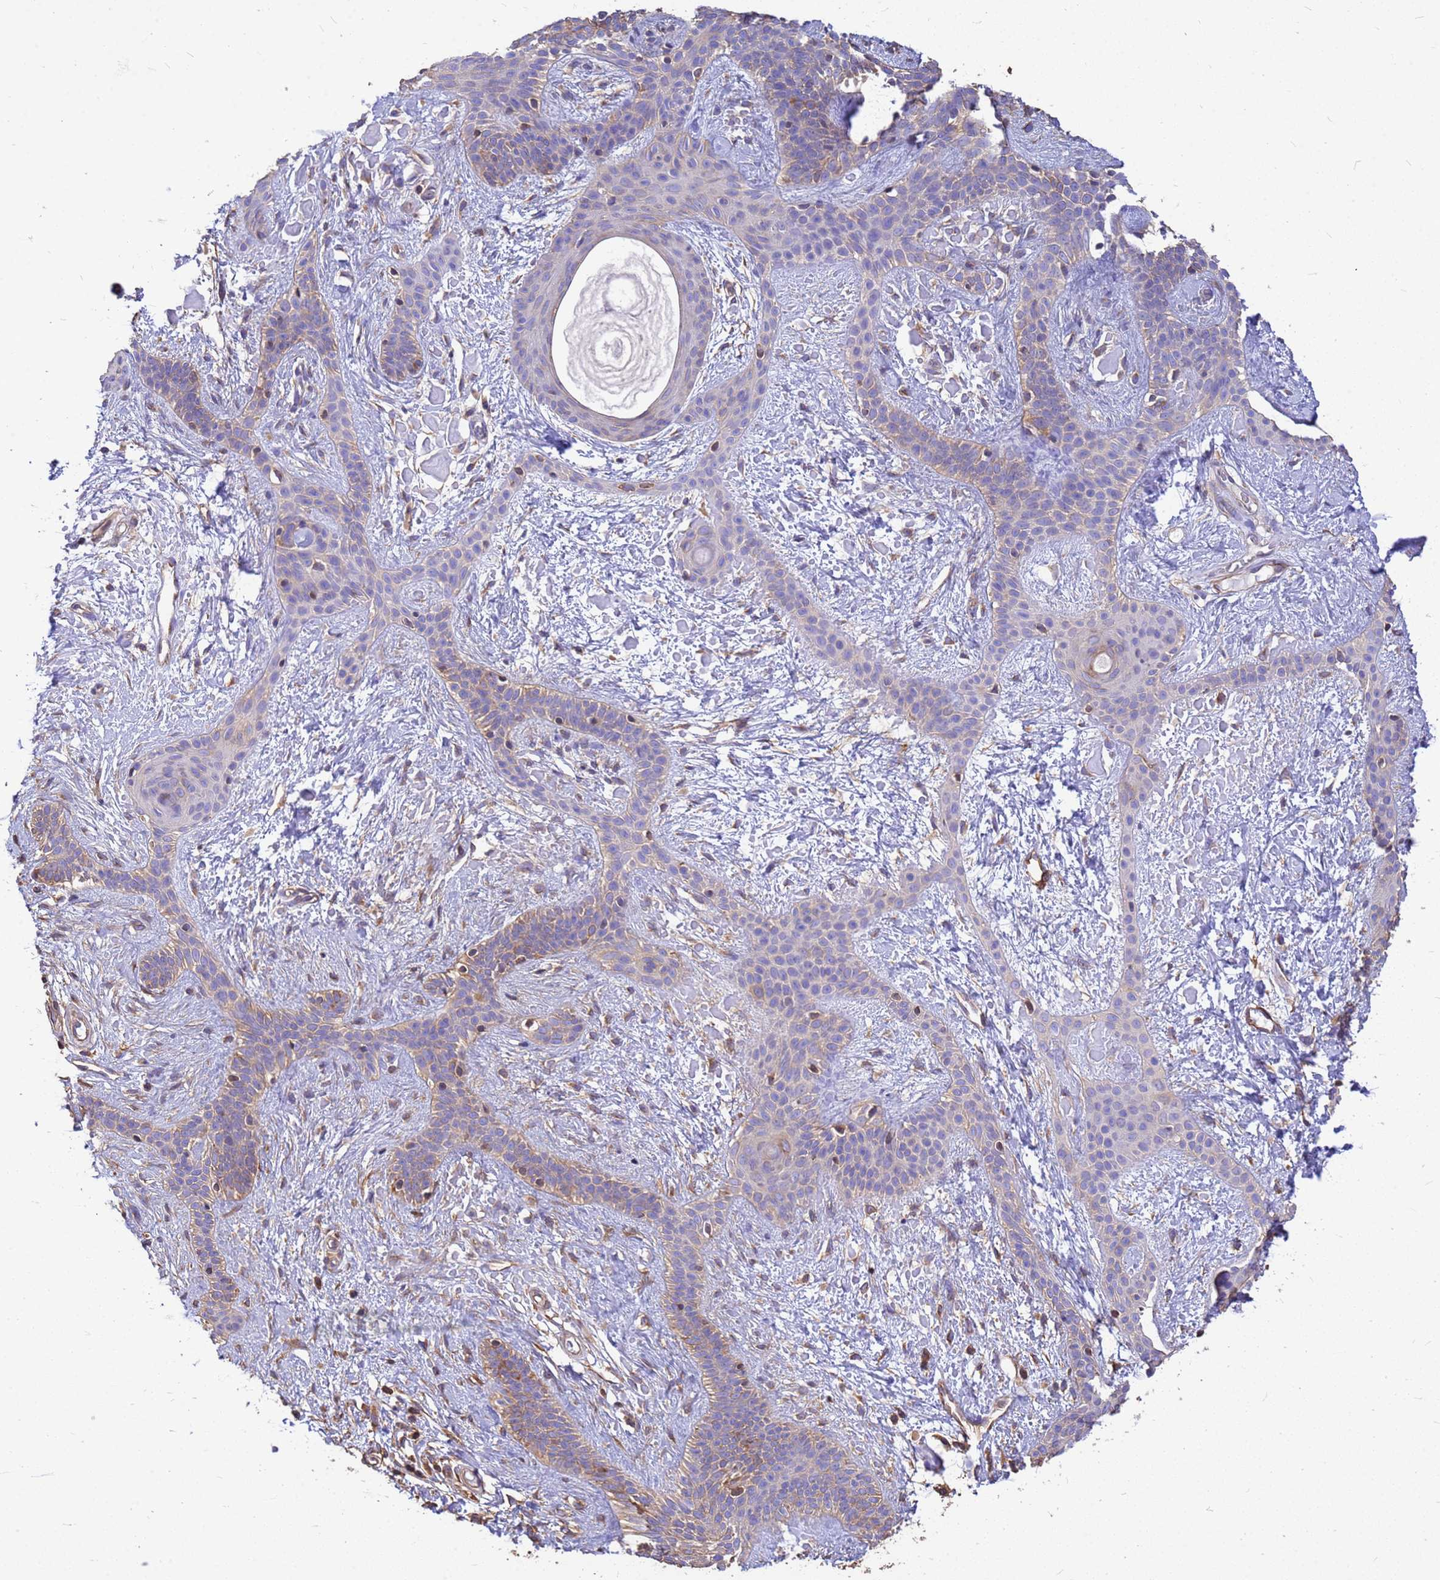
{"staining": {"intensity": "weak", "quantity": "25%-75%", "location": "cytoplasmic/membranous"}, "tissue": "skin cancer", "cell_type": "Tumor cells", "image_type": "cancer", "snomed": [{"axis": "morphology", "description": "Basal cell carcinoma"}, {"axis": "topography", "description": "Skin"}], "caption": "Skin basal cell carcinoma tissue exhibits weak cytoplasmic/membranous staining in approximately 25%-75% of tumor cells, visualized by immunohistochemistry.", "gene": "TUBB1", "patient": {"sex": "male", "age": 78}}